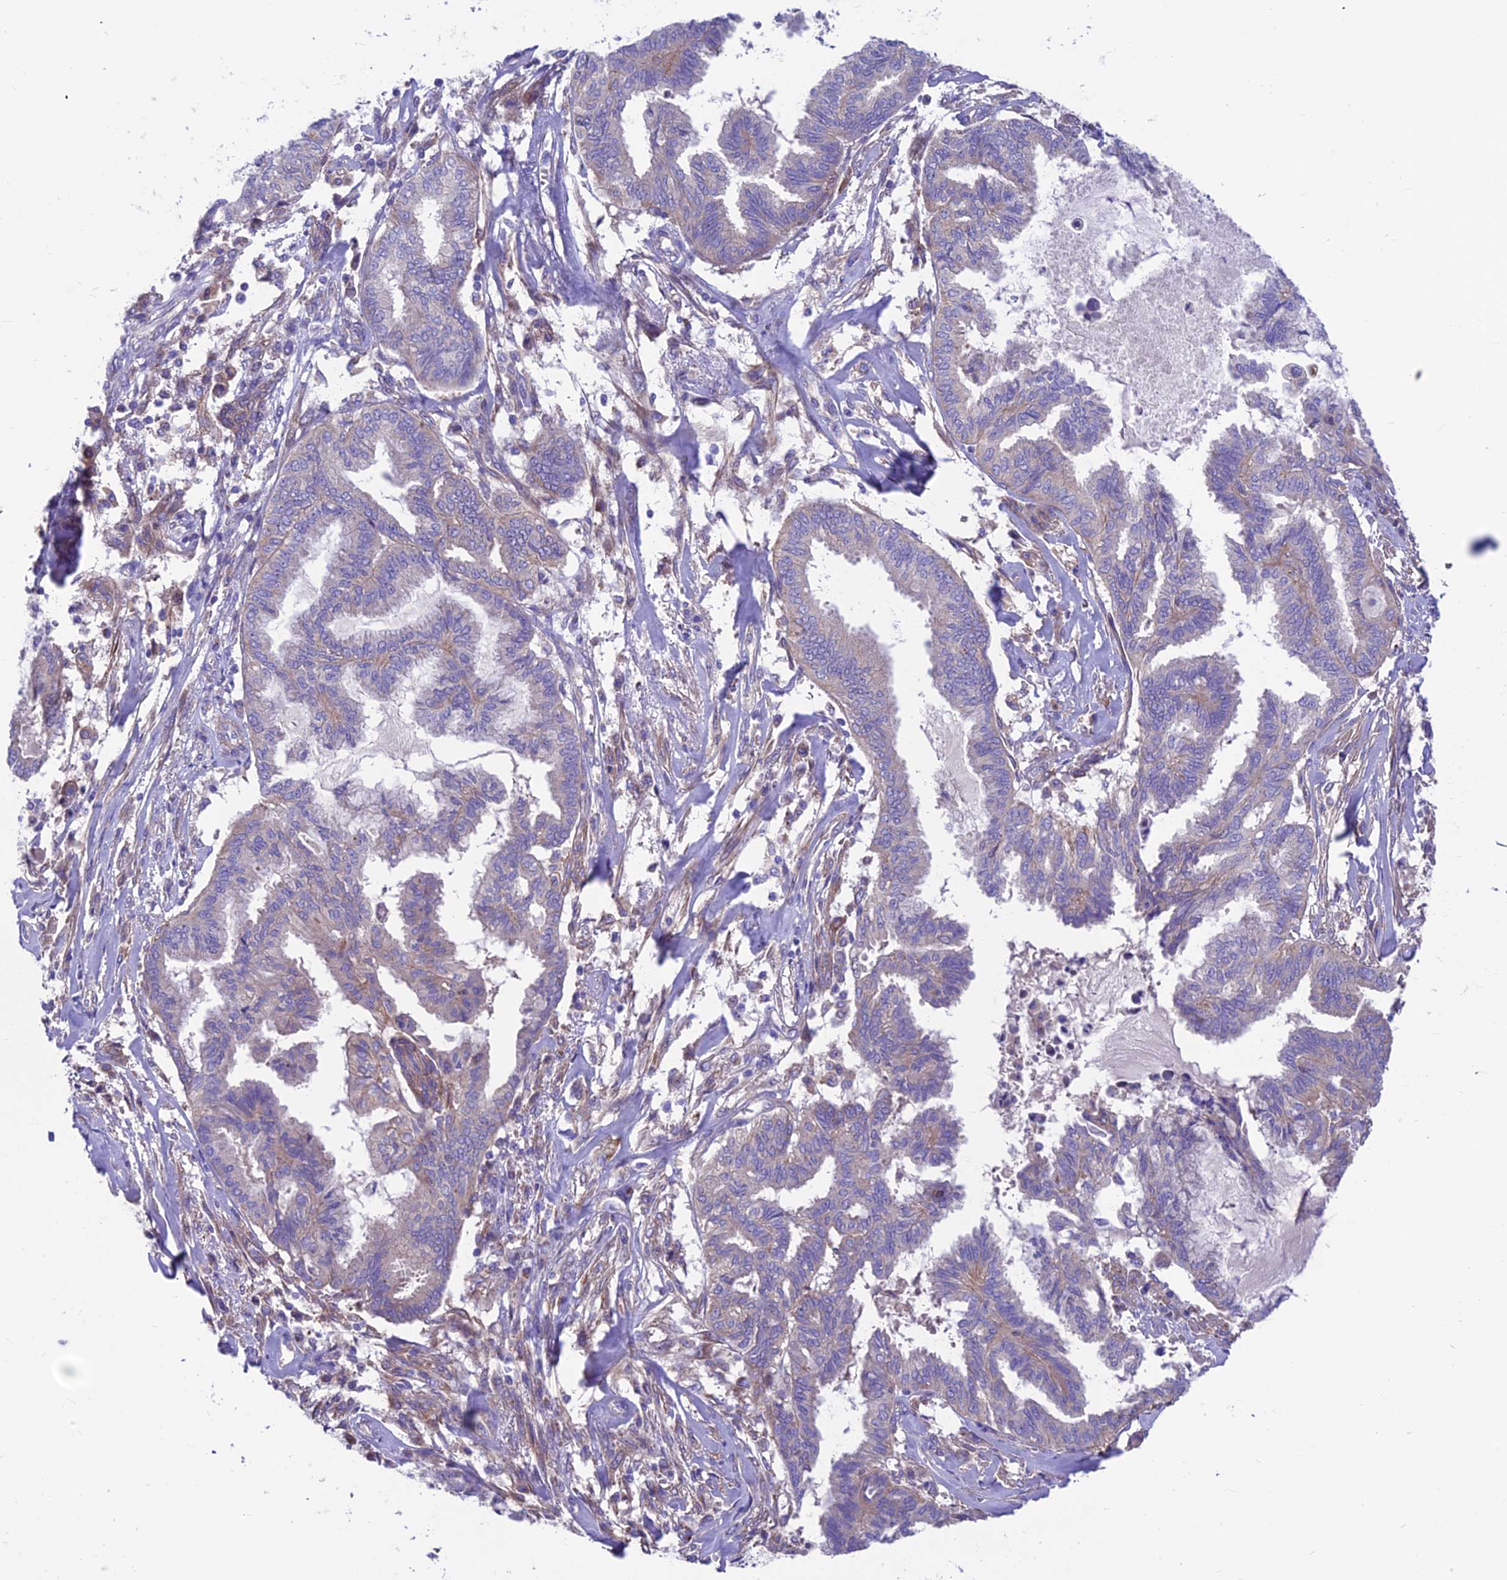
{"staining": {"intensity": "negative", "quantity": "none", "location": "none"}, "tissue": "endometrial cancer", "cell_type": "Tumor cells", "image_type": "cancer", "snomed": [{"axis": "morphology", "description": "Adenocarcinoma, NOS"}, {"axis": "topography", "description": "Endometrium"}], "caption": "This is an IHC photomicrograph of human adenocarcinoma (endometrial). There is no positivity in tumor cells.", "gene": "VPS16", "patient": {"sex": "female", "age": 86}}